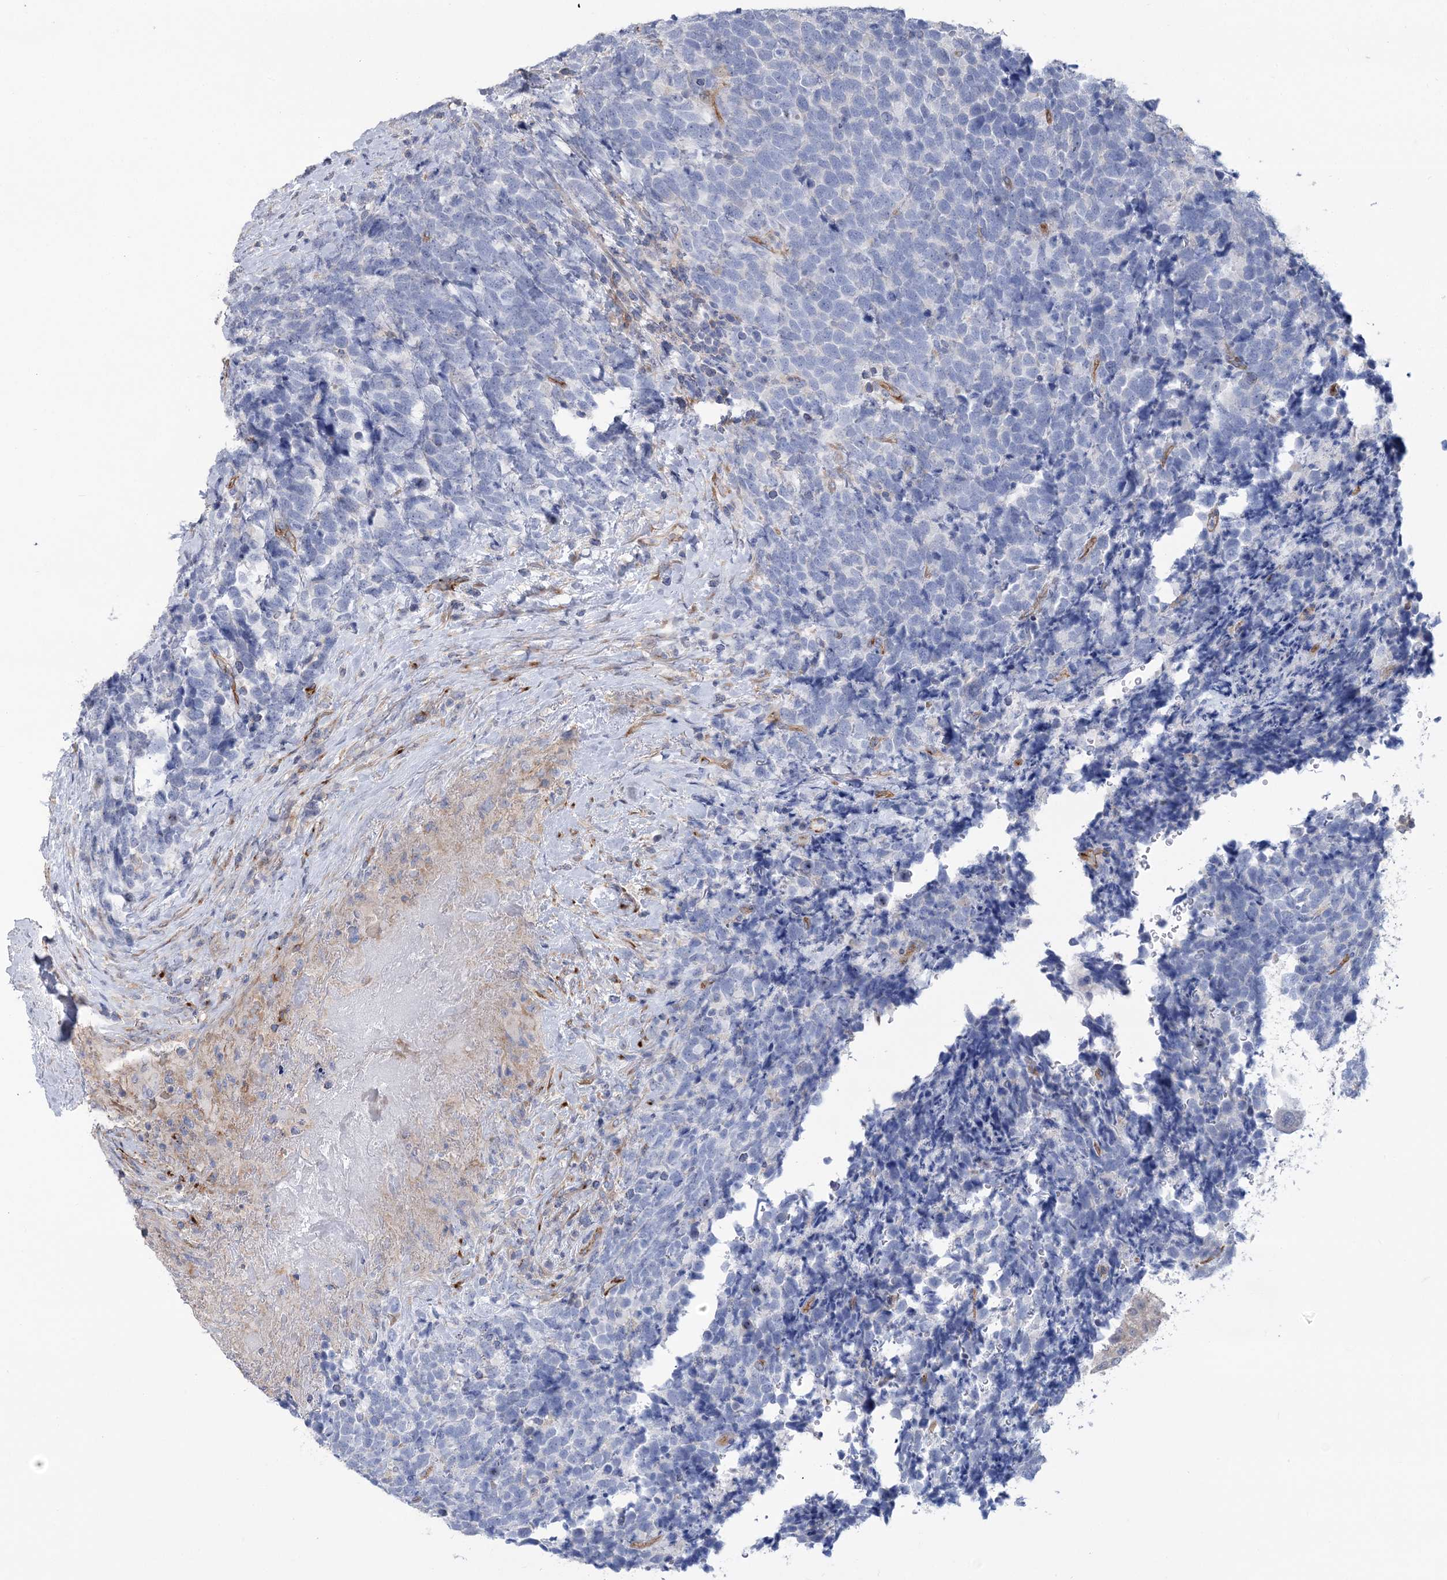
{"staining": {"intensity": "negative", "quantity": "none", "location": "none"}, "tissue": "urothelial cancer", "cell_type": "Tumor cells", "image_type": "cancer", "snomed": [{"axis": "morphology", "description": "Urothelial carcinoma, High grade"}, {"axis": "topography", "description": "Urinary bladder"}], "caption": "Immunohistochemistry of human high-grade urothelial carcinoma displays no positivity in tumor cells.", "gene": "RAB11FIP5", "patient": {"sex": "female", "age": 82}}